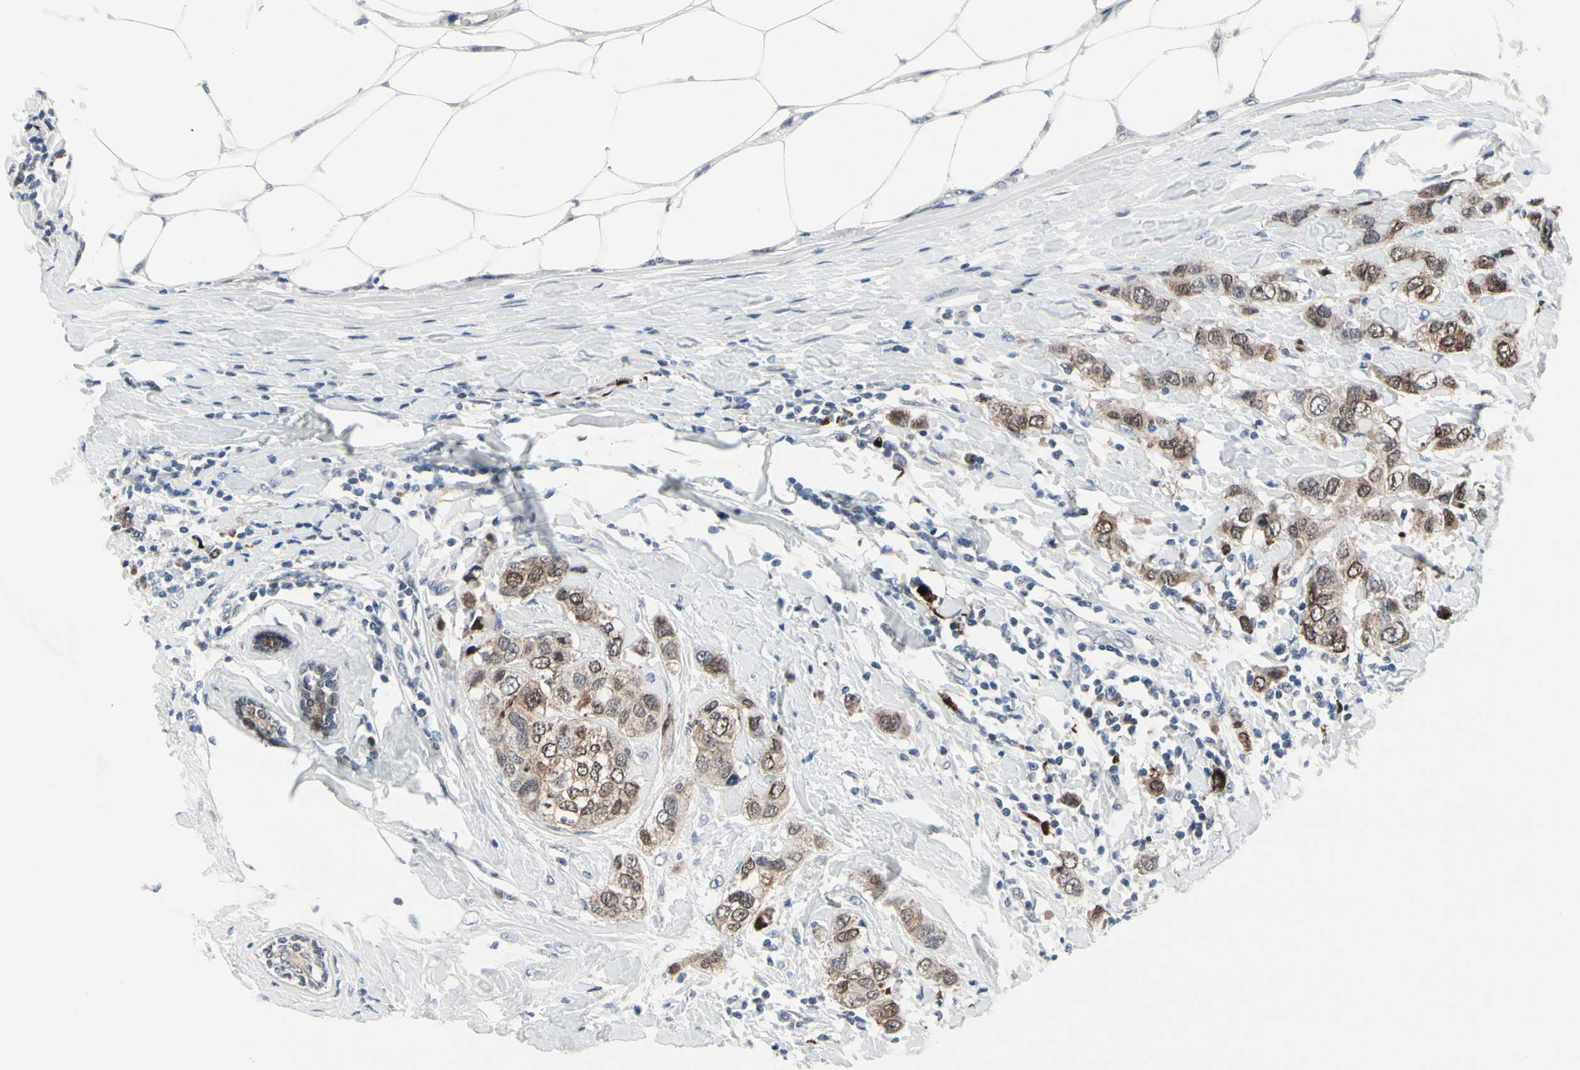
{"staining": {"intensity": "moderate", "quantity": ">75%", "location": "cytoplasmic/membranous,nuclear"}, "tissue": "breast cancer", "cell_type": "Tumor cells", "image_type": "cancer", "snomed": [{"axis": "morphology", "description": "Duct carcinoma"}, {"axis": "topography", "description": "Breast"}], "caption": "Breast cancer tissue exhibits moderate cytoplasmic/membranous and nuclear staining in approximately >75% of tumor cells, visualized by immunohistochemistry.", "gene": "TXN", "patient": {"sex": "female", "age": 50}}